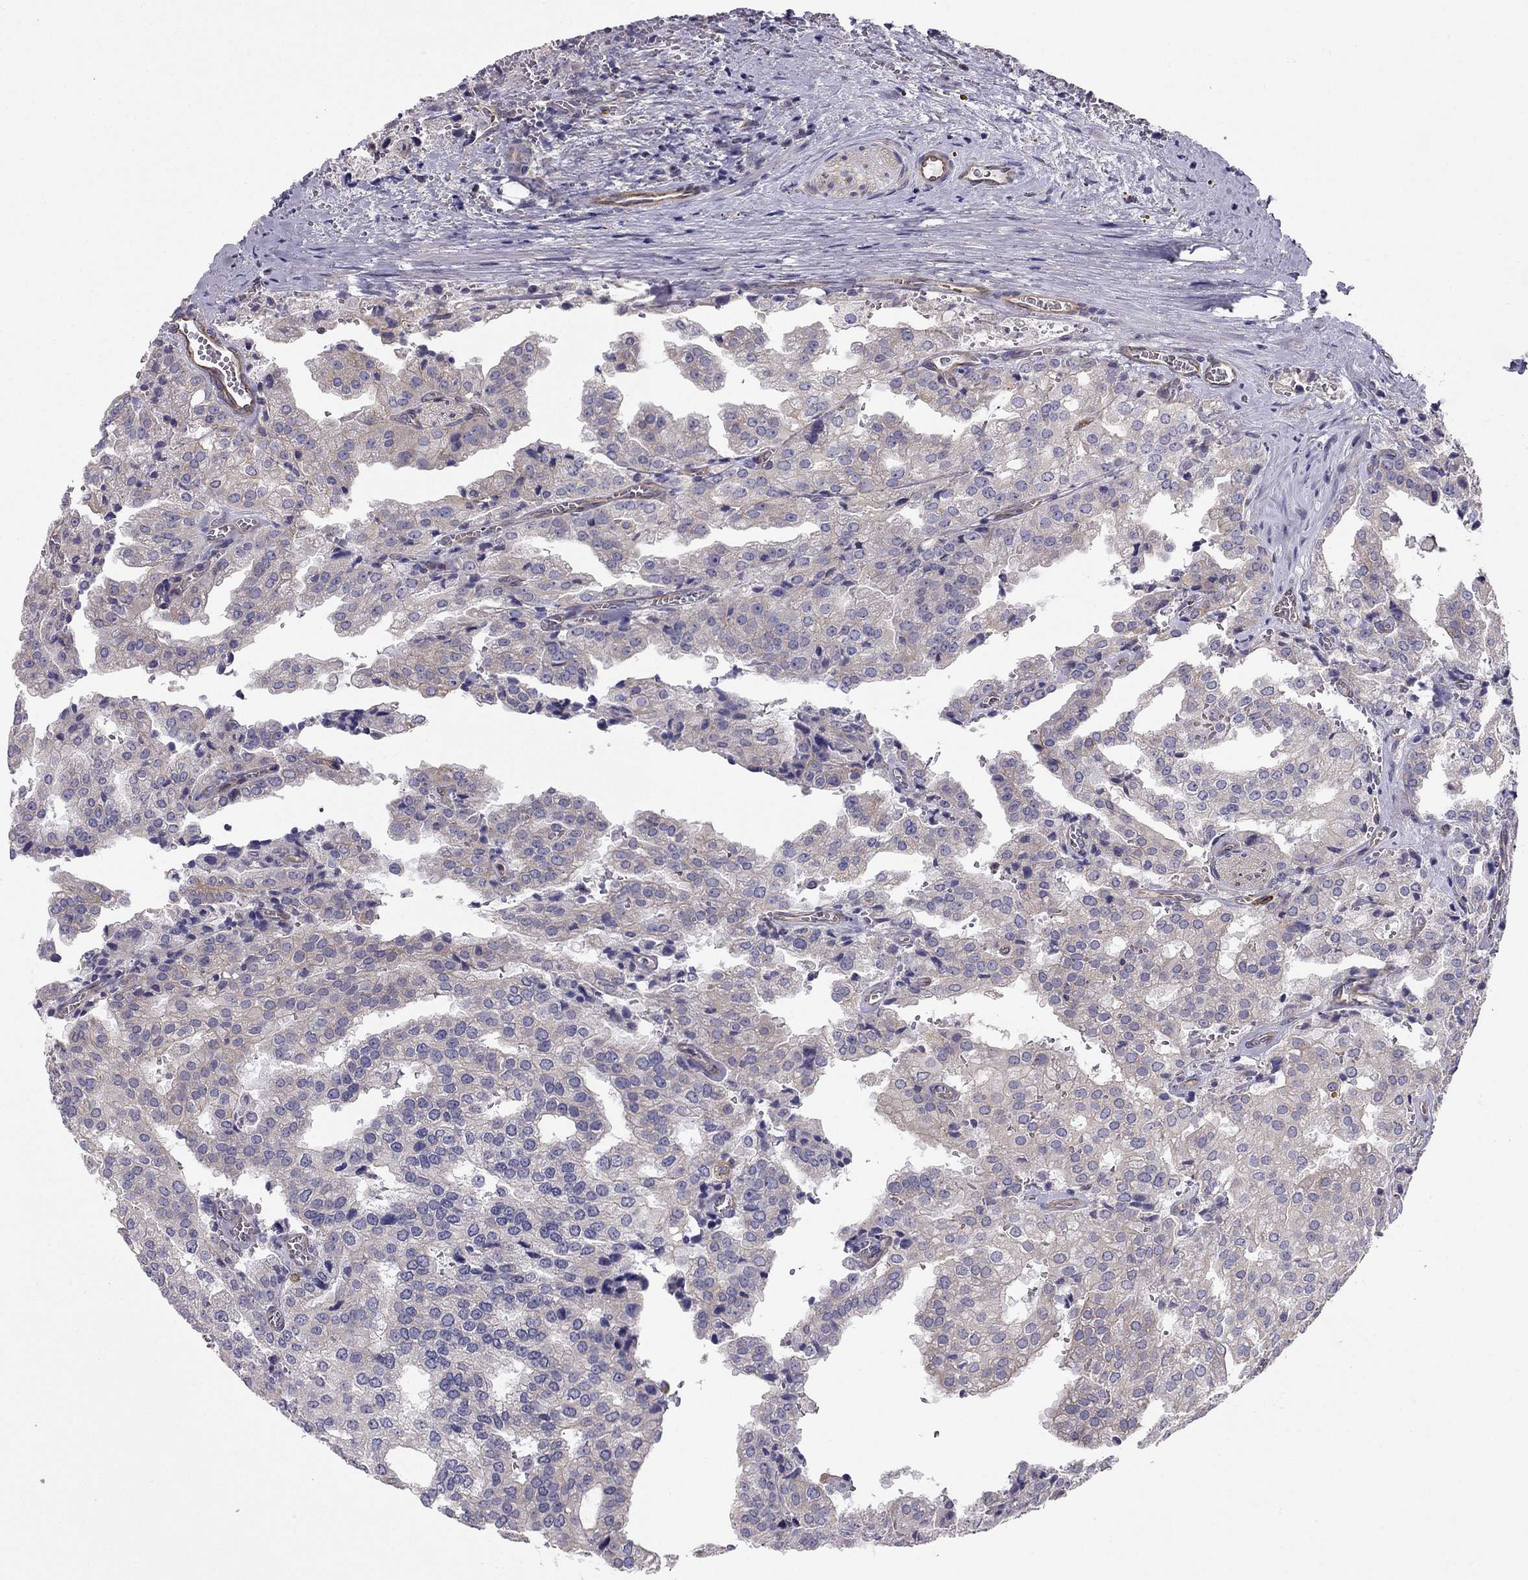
{"staining": {"intensity": "weak", "quantity": "25%-75%", "location": "cytoplasmic/membranous"}, "tissue": "prostate cancer", "cell_type": "Tumor cells", "image_type": "cancer", "snomed": [{"axis": "morphology", "description": "Adenocarcinoma, High grade"}, {"axis": "topography", "description": "Prostate"}], "caption": "A photomicrograph showing weak cytoplasmic/membranous staining in approximately 25%-75% of tumor cells in adenocarcinoma (high-grade) (prostate), as visualized by brown immunohistochemical staining.", "gene": "ENOX1", "patient": {"sex": "male", "age": 68}}